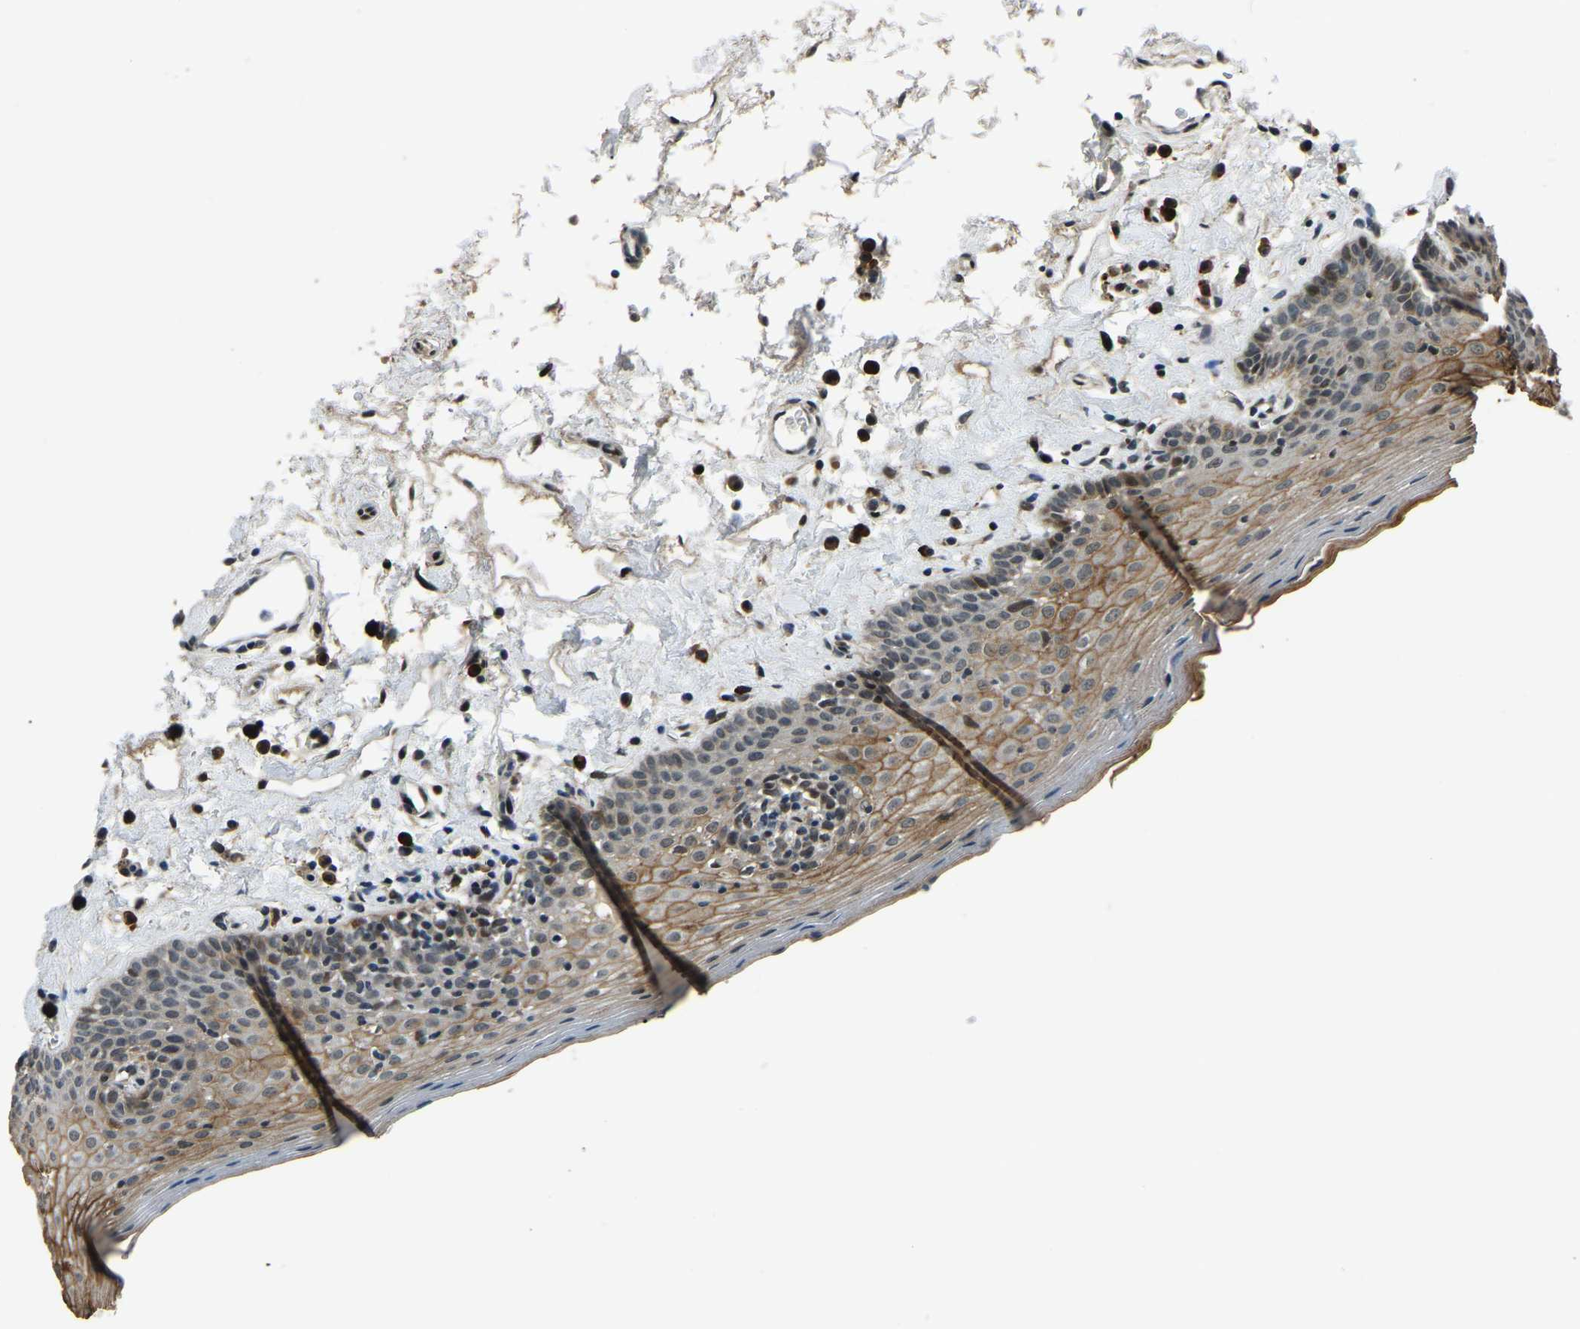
{"staining": {"intensity": "strong", "quantity": "<25%", "location": "cytoplasmic/membranous,nuclear"}, "tissue": "oral mucosa", "cell_type": "Squamous epithelial cells", "image_type": "normal", "snomed": [{"axis": "morphology", "description": "Normal tissue, NOS"}, {"axis": "topography", "description": "Oral tissue"}], "caption": "Protein staining by IHC demonstrates strong cytoplasmic/membranous,nuclear staining in about <25% of squamous epithelial cells in normal oral mucosa.", "gene": "ING2", "patient": {"sex": "male", "age": 66}}